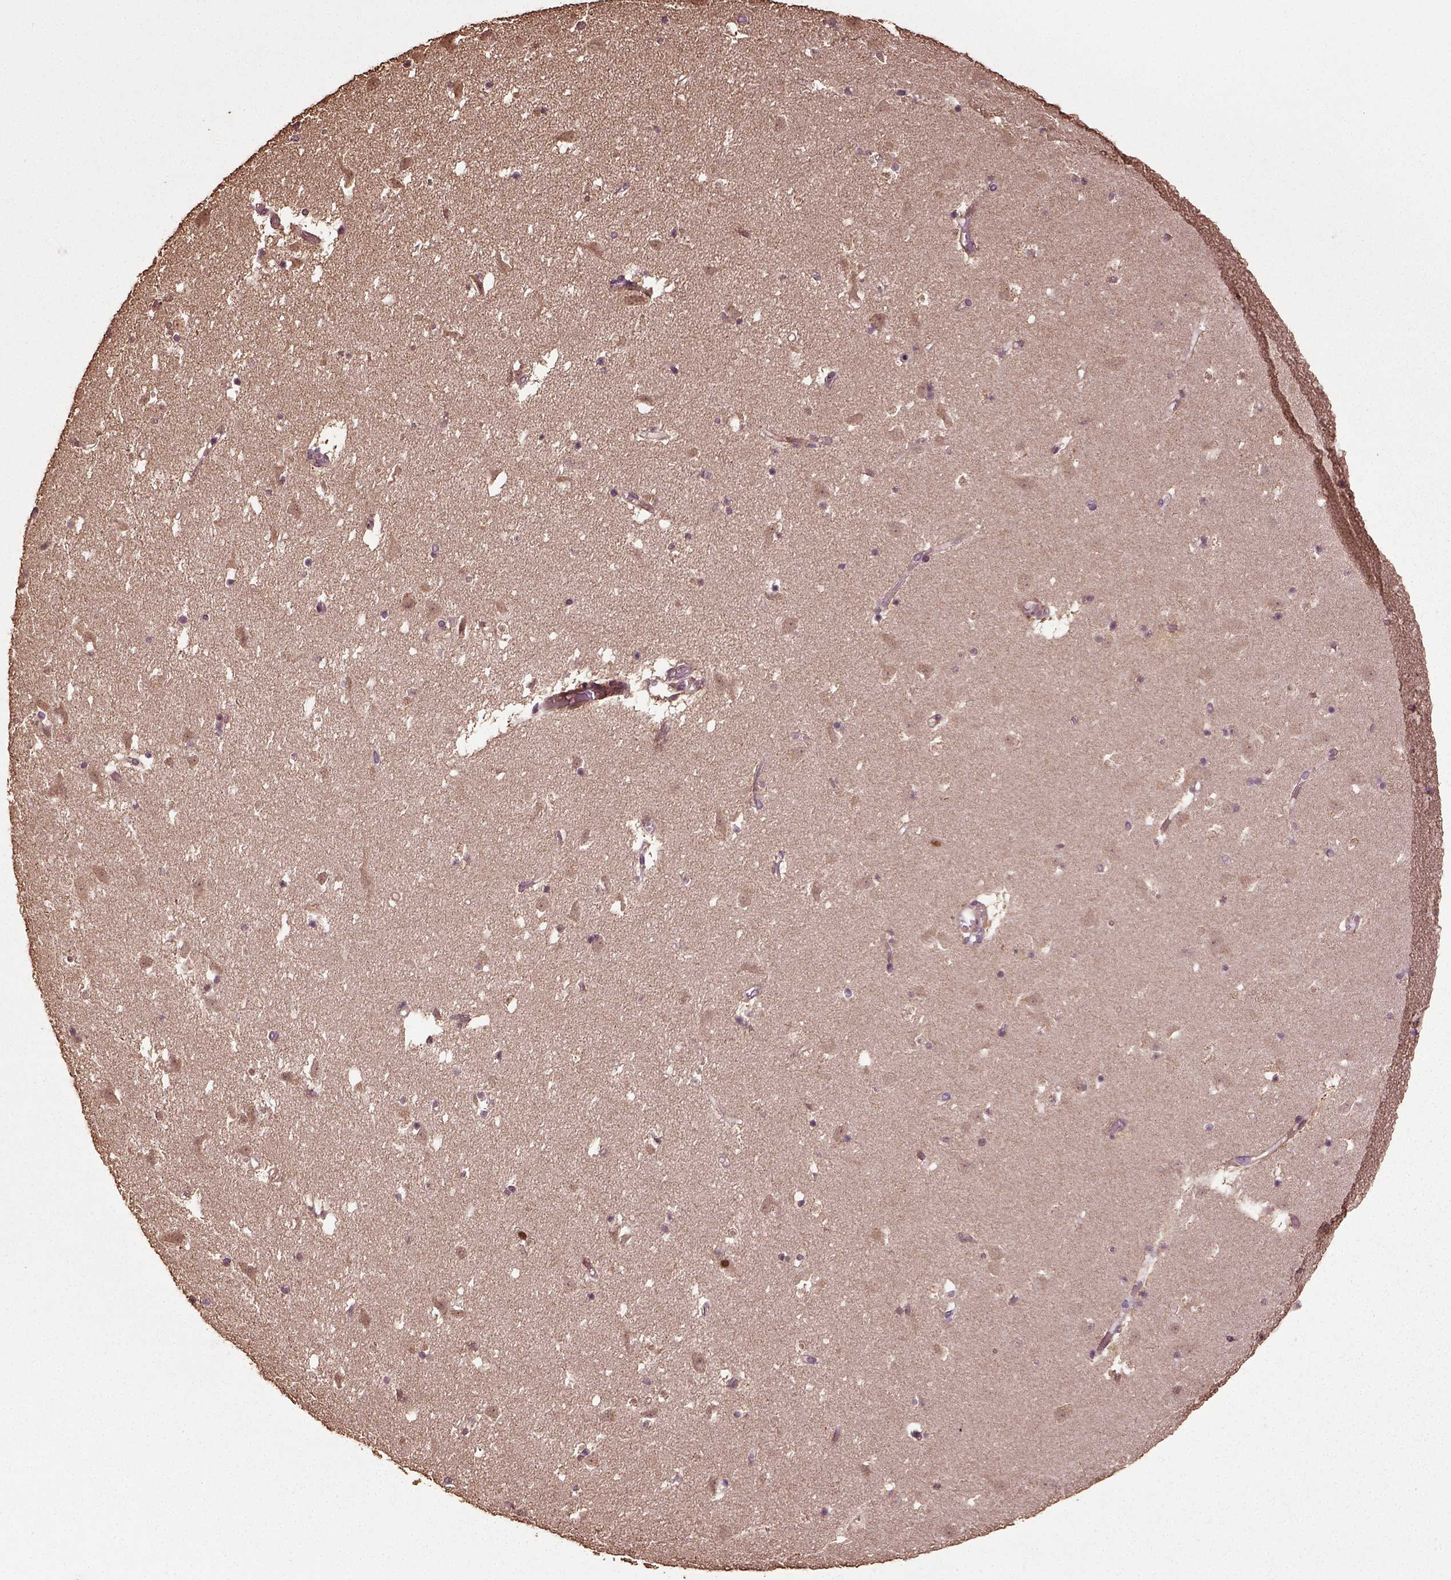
{"staining": {"intensity": "strong", "quantity": "<25%", "location": "nuclear"}, "tissue": "caudate", "cell_type": "Glial cells", "image_type": "normal", "snomed": [{"axis": "morphology", "description": "Normal tissue, NOS"}, {"axis": "topography", "description": "Lateral ventricle wall"}], "caption": "Immunohistochemistry histopathology image of unremarkable human caudate stained for a protein (brown), which exhibits medium levels of strong nuclear expression in approximately <25% of glial cells.", "gene": "ERV3", "patient": {"sex": "female", "age": 42}}